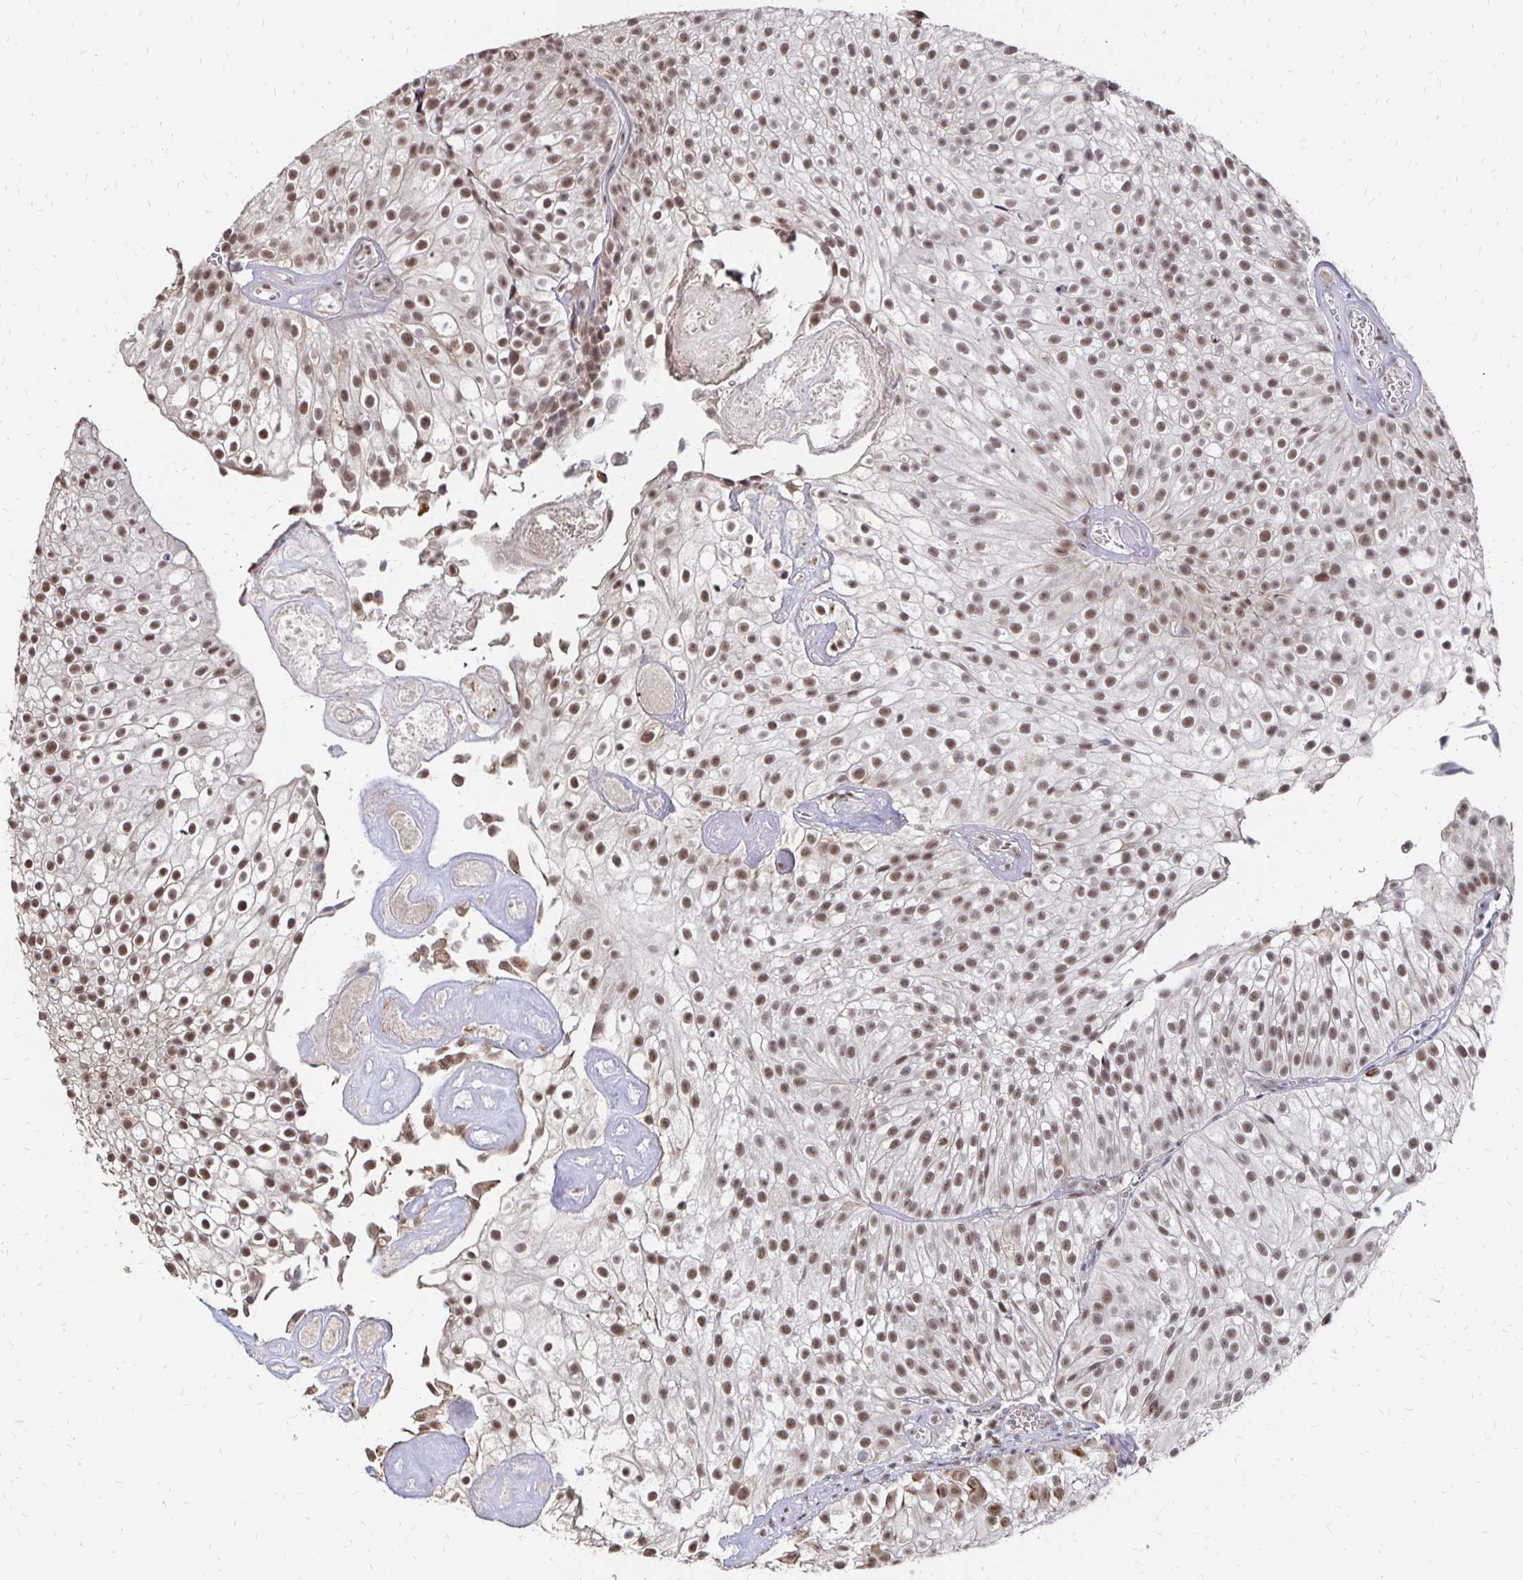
{"staining": {"intensity": "moderate", "quantity": ">75%", "location": "nuclear"}, "tissue": "urothelial cancer", "cell_type": "Tumor cells", "image_type": "cancer", "snomed": [{"axis": "morphology", "description": "Urothelial carcinoma, Low grade"}, {"axis": "topography", "description": "Urinary bladder"}], "caption": "Low-grade urothelial carcinoma was stained to show a protein in brown. There is medium levels of moderate nuclear expression in about >75% of tumor cells.", "gene": "CLASRP", "patient": {"sex": "male", "age": 70}}